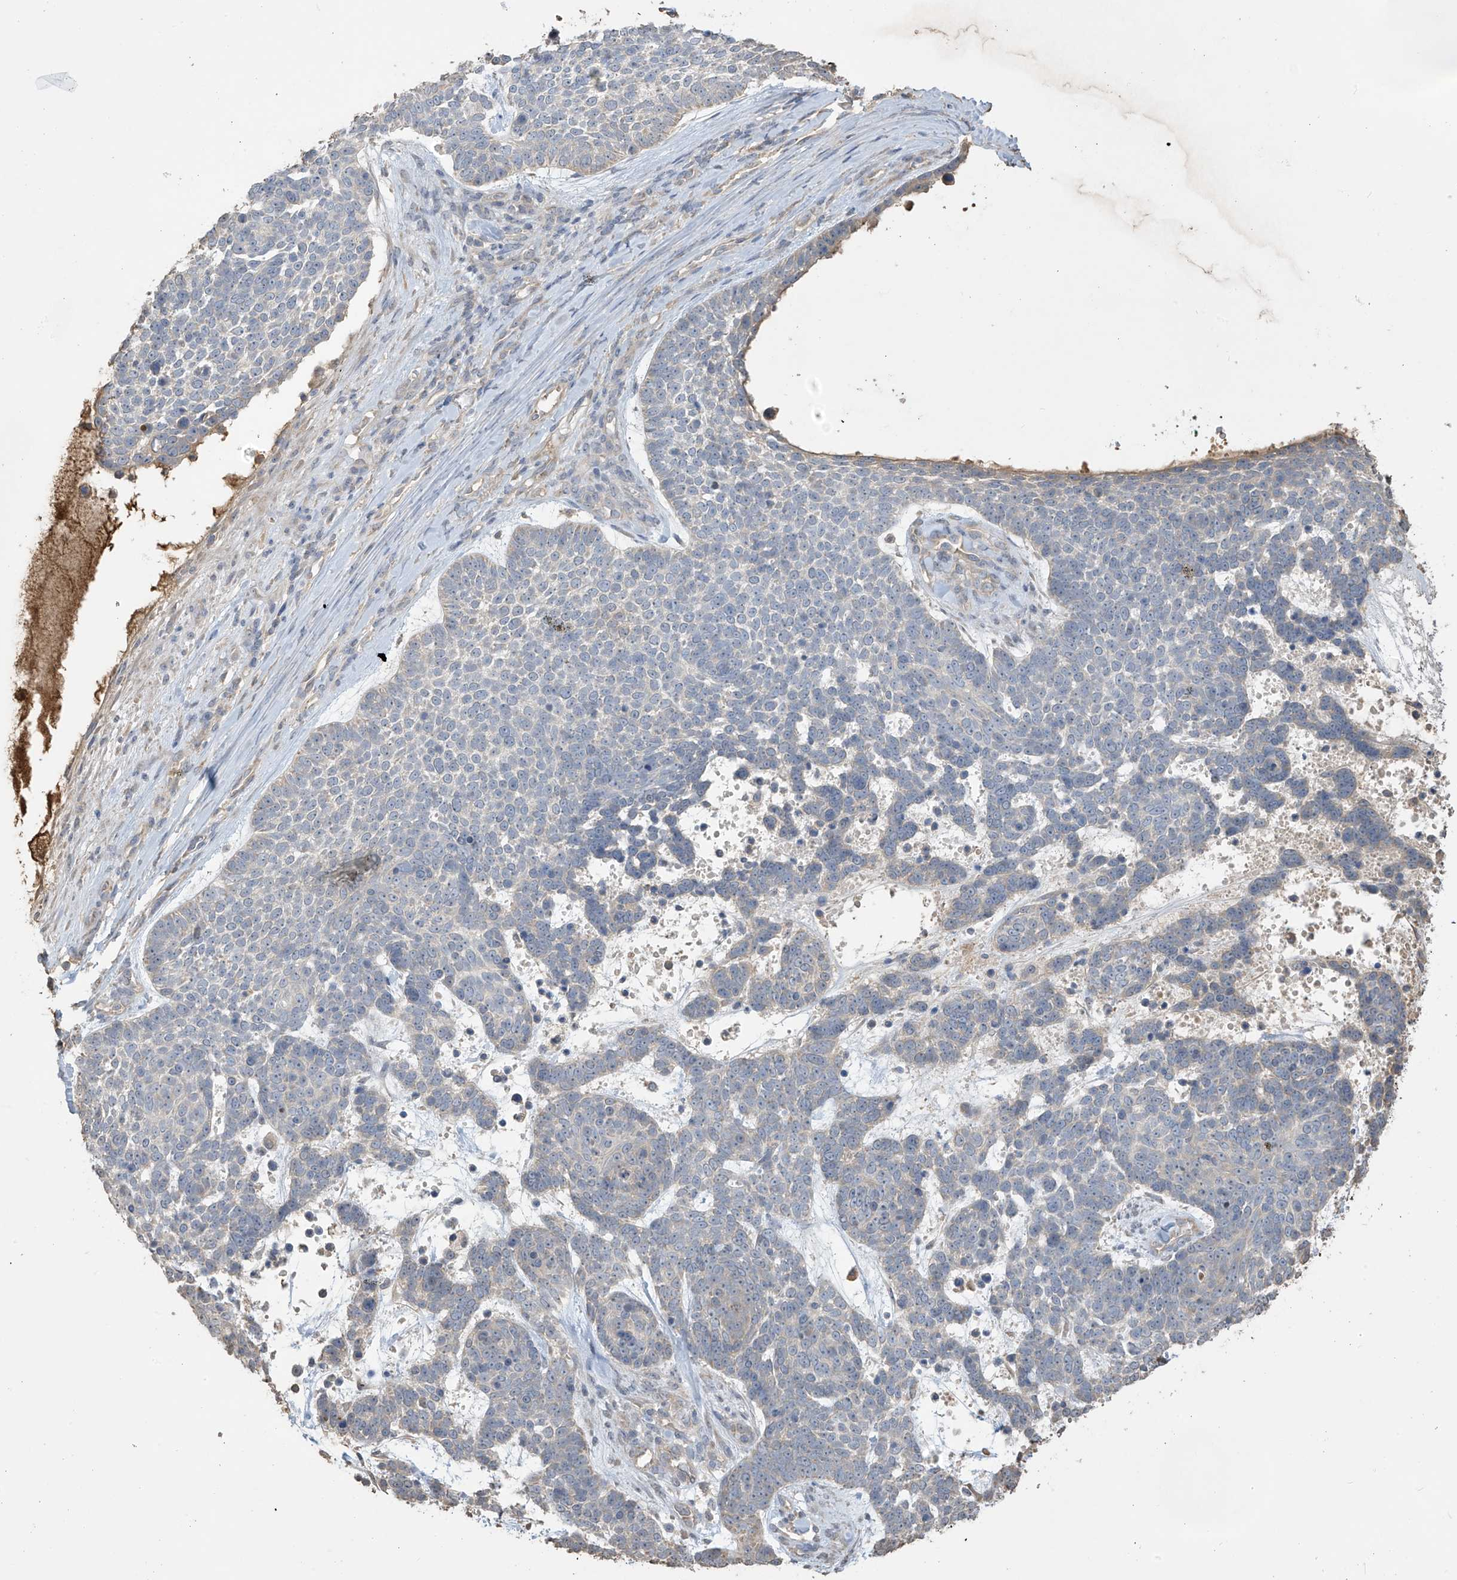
{"staining": {"intensity": "negative", "quantity": "none", "location": "none"}, "tissue": "skin cancer", "cell_type": "Tumor cells", "image_type": "cancer", "snomed": [{"axis": "morphology", "description": "Basal cell carcinoma"}, {"axis": "topography", "description": "Skin"}], "caption": "Human skin cancer stained for a protein using immunohistochemistry (IHC) displays no staining in tumor cells.", "gene": "SLFN14", "patient": {"sex": "female", "age": 81}}